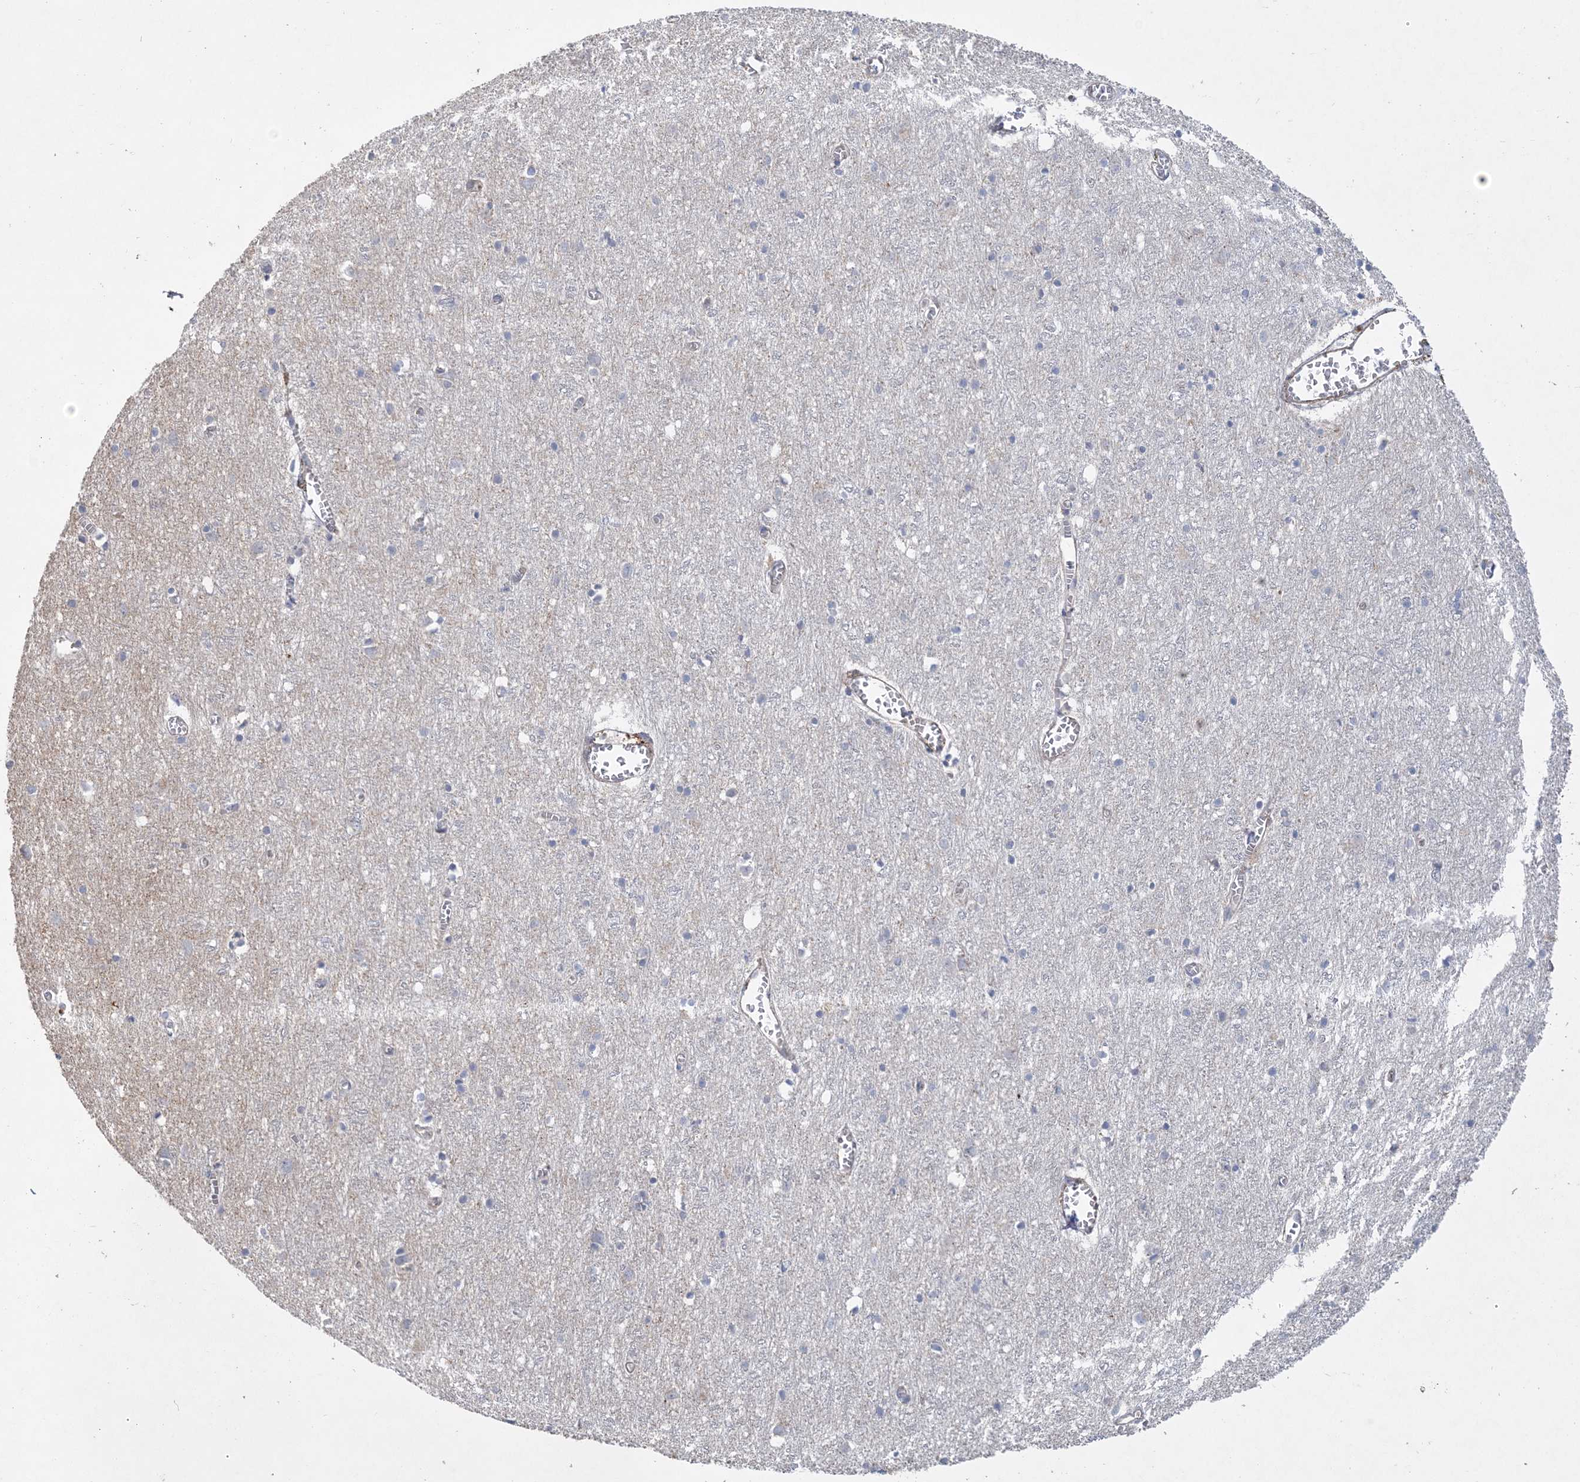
{"staining": {"intensity": "negative", "quantity": "none", "location": "none"}, "tissue": "cerebral cortex", "cell_type": "Endothelial cells", "image_type": "normal", "snomed": [{"axis": "morphology", "description": "Normal tissue, NOS"}, {"axis": "topography", "description": "Cerebral cortex"}], "caption": "This is an immunohistochemistry (IHC) micrograph of unremarkable human cerebral cortex. There is no staining in endothelial cells.", "gene": "PIGC", "patient": {"sex": "female", "age": 64}}